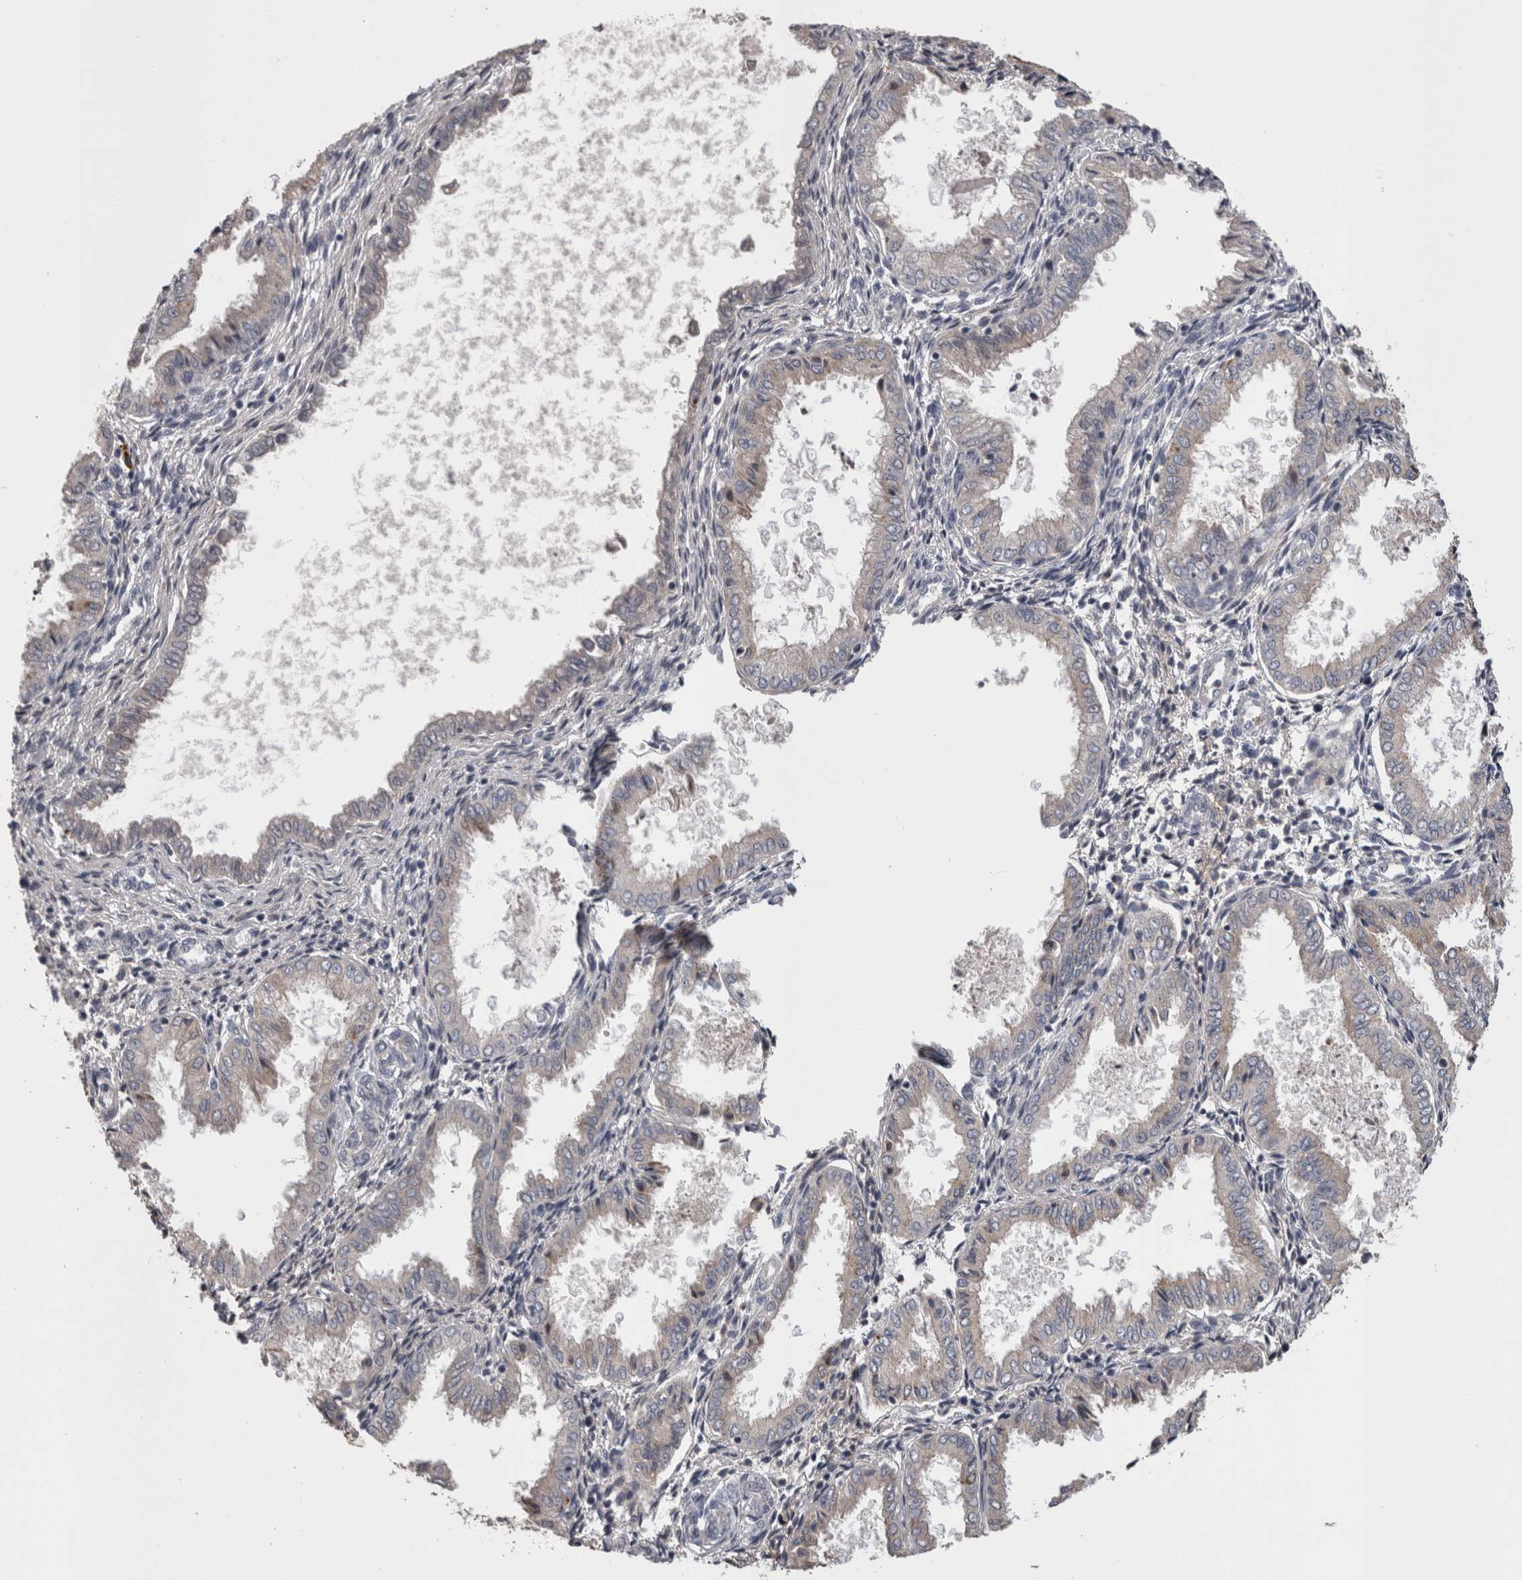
{"staining": {"intensity": "negative", "quantity": "none", "location": "none"}, "tissue": "endometrium", "cell_type": "Cells in endometrial stroma", "image_type": "normal", "snomed": [{"axis": "morphology", "description": "Normal tissue, NOS"}, {"axis": "topography", "description": "Endometrium"}], "caption": "Immunohistochemistry (IHC) of unremarkable endometrium shows no expression in cells in endometrial stroma.", "gene": "STC1", "patient": {"sex": "female", "age": 33}}